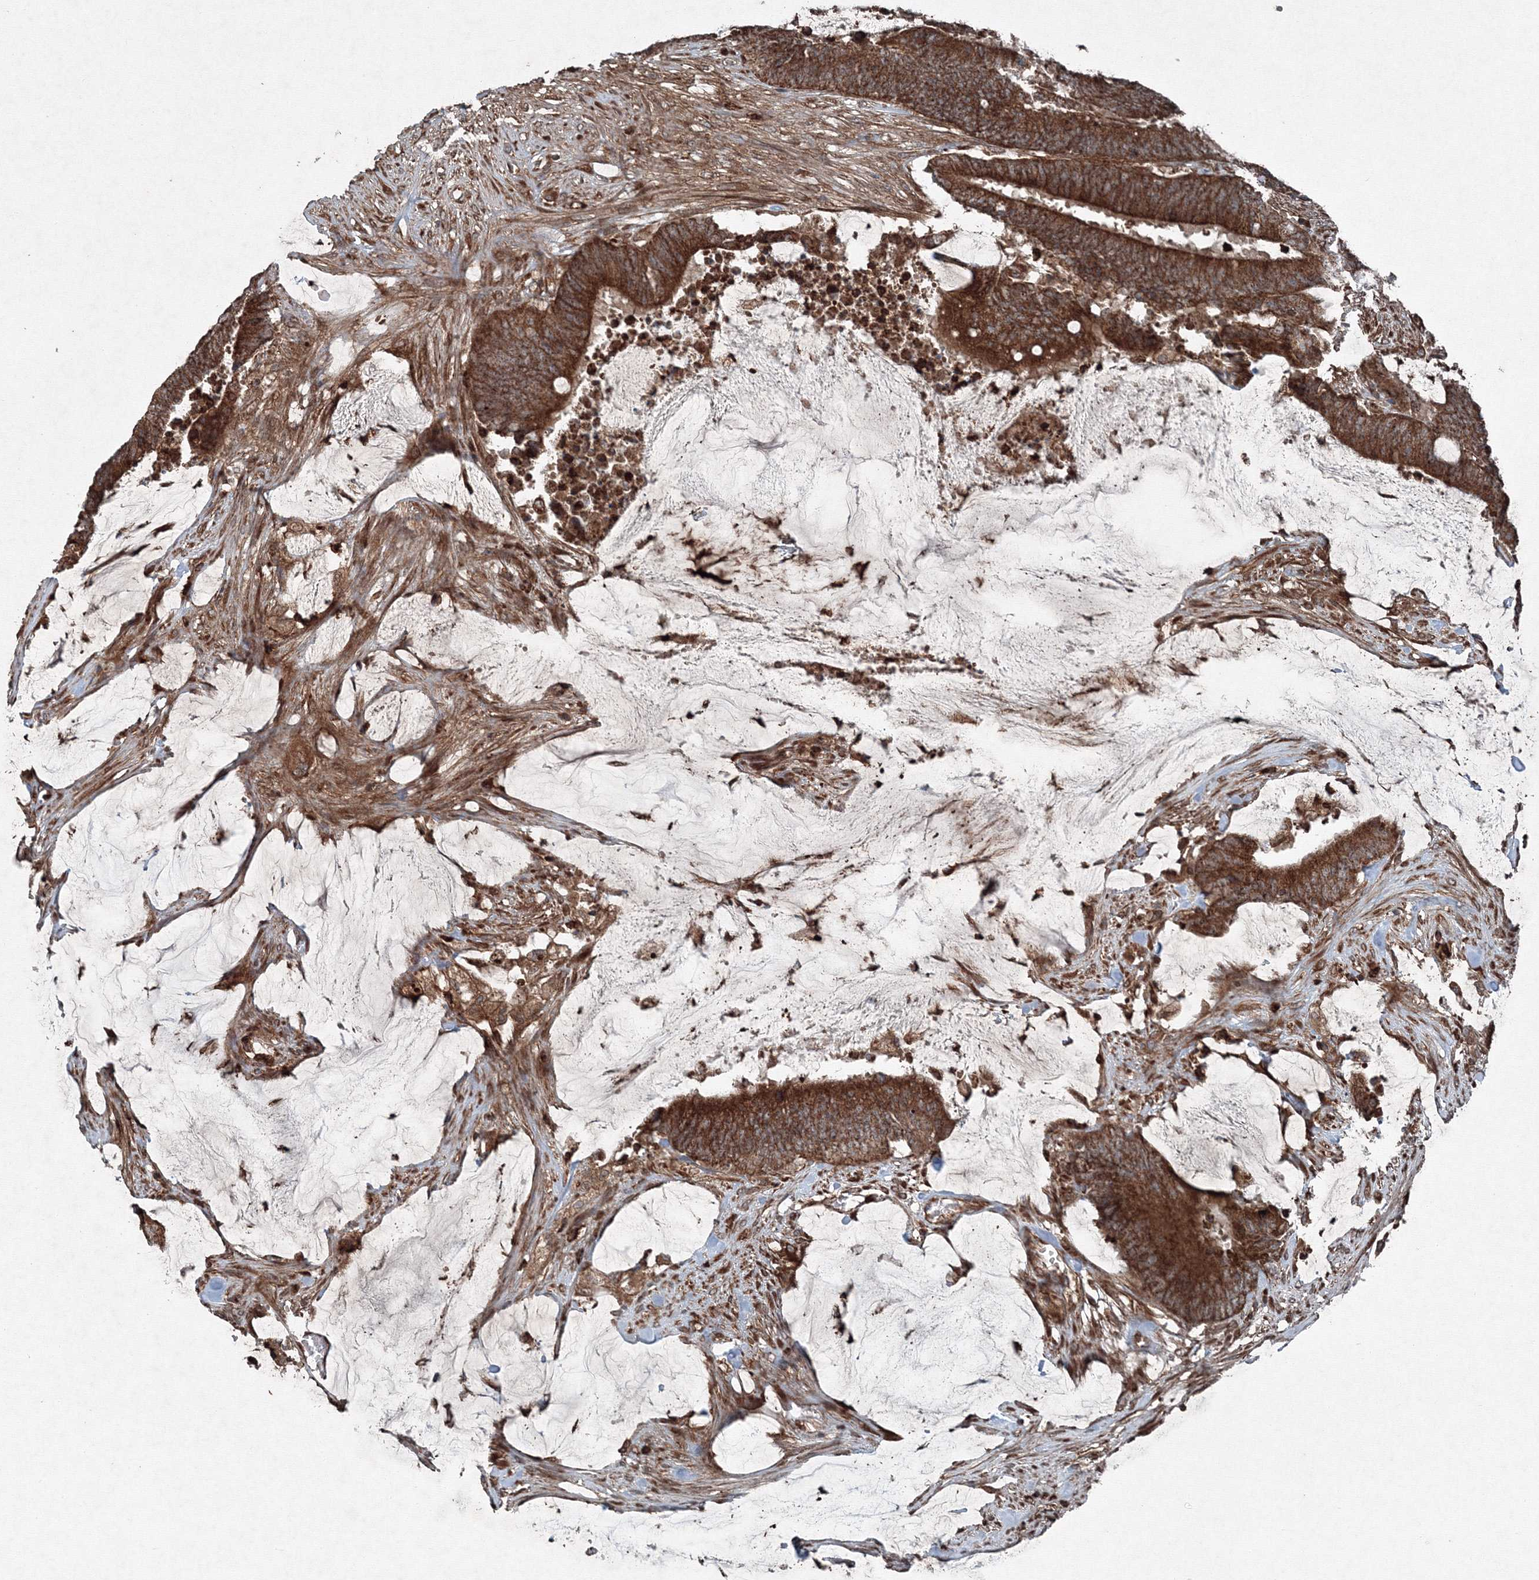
{"staining": {"intensity": "strong", "quantity": ">75%", "location": "cytoplasmic/membranous"}, "tissue": "colorectal cancer", "cell_type": "Tumor cells", "image_type": "cancer", "snomed": [{"axis": "morphology", "description": "Adenocarcinoma, NOS"}, {"axis": "topography", "description": "Rectum"}], "caption": "This is a photomicrograph of immunohistochemistry staining of colorectal adenocarcinoma, which shows strong staining in the cytoplasmic/membranous of tumor cells.", "gene": "COPS7B", "patient": {"sex": "female", "age": 66}}